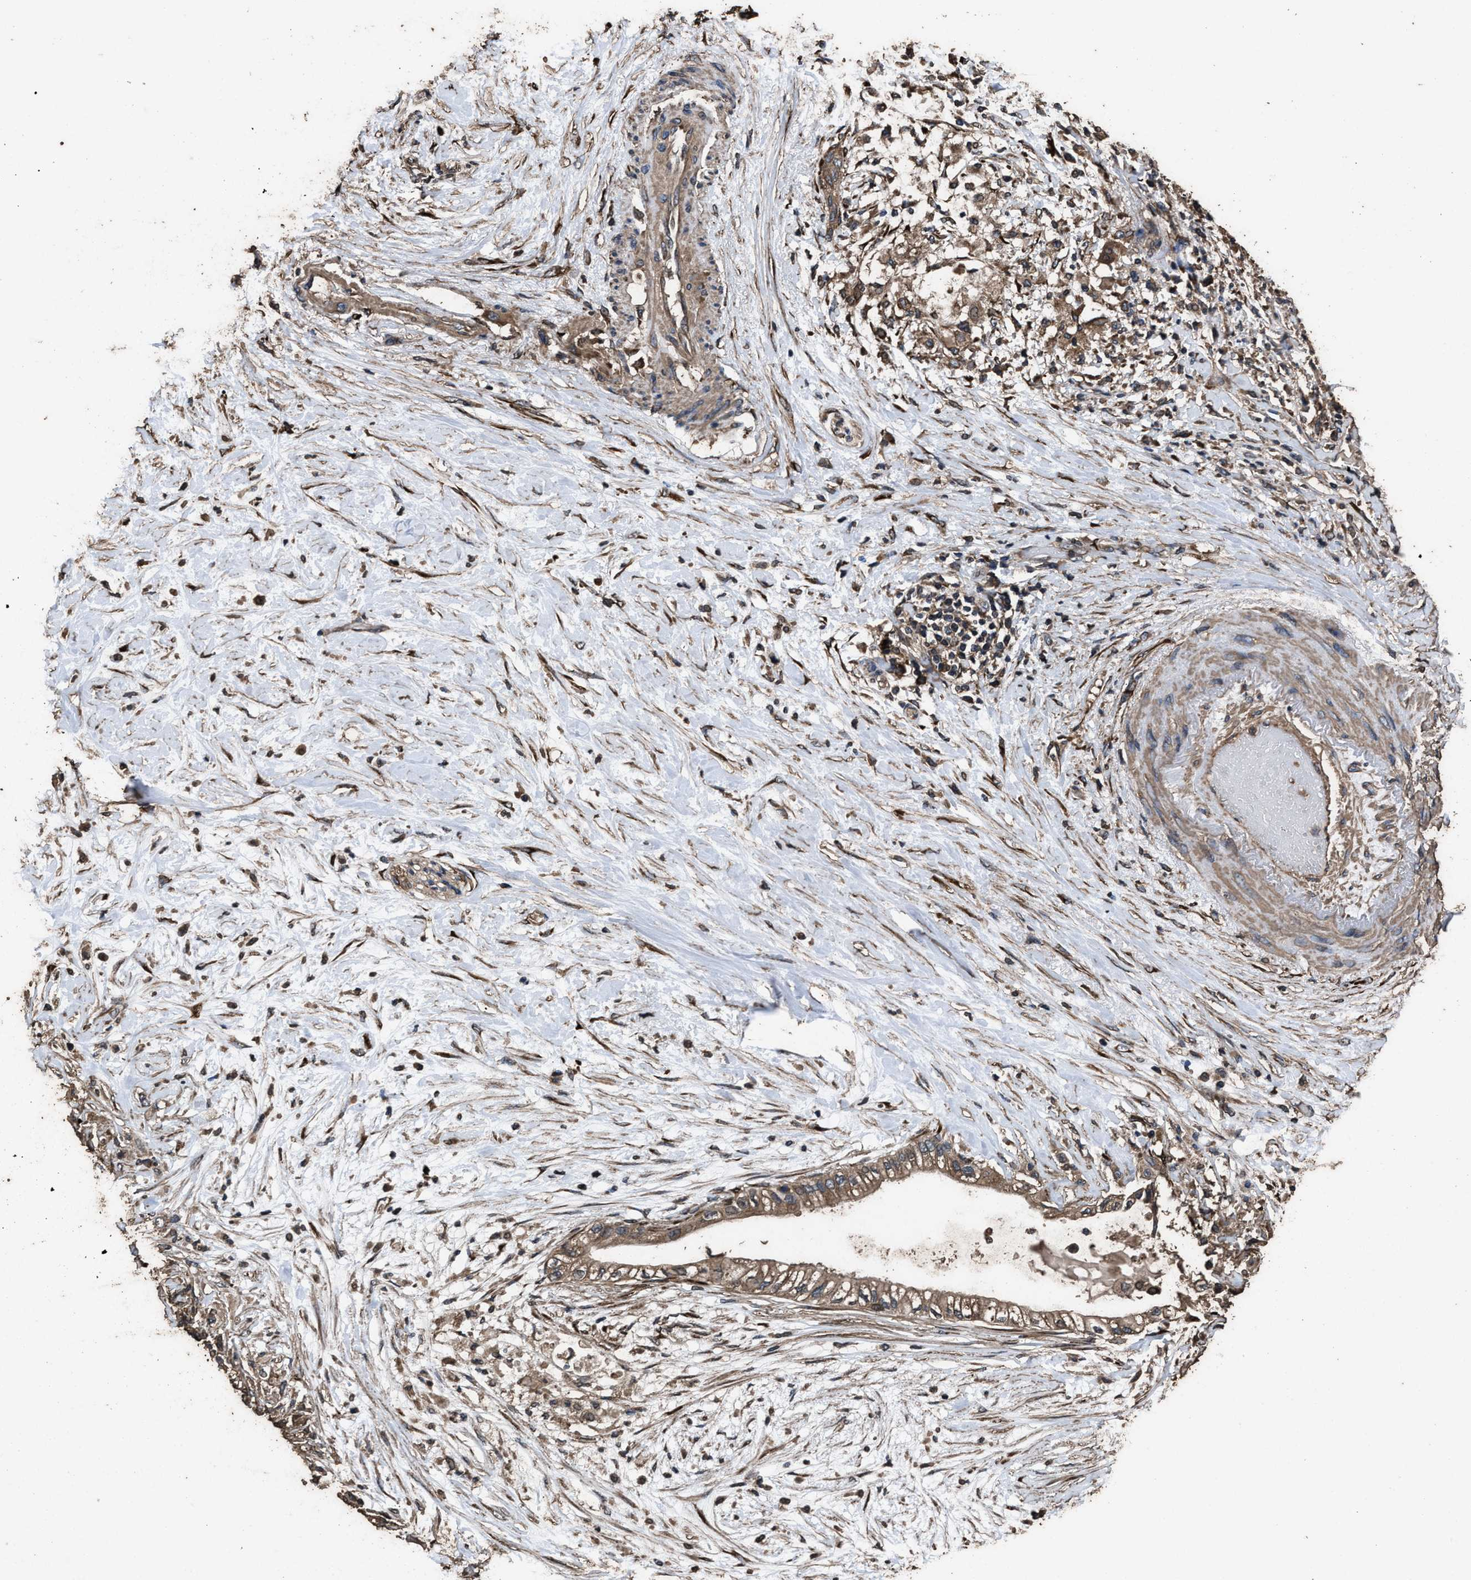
{"staining": {"intensity": "moderate", "quantity": ">75%", "location": "cytoplasmic/membranous"}, "tissue": "pancreatic cancer", "cell_type": "Tumor cells", "image_type": "cancer", "snomed": [{"axis": "morphology", "description": "Normal tissue, NOS"}, {"axis": "morphology", "description": "Adenocarcinoma, NOS"}, {"axis": "topography", "description": "Pancreas"}, {"axis": "topography", "description": "Duodenum"}], "caption": "Moderate cytoplasmic/membranous staining is present in about >75% of tumor cells in pancreatic cancer.", "gene": "ZMYND19", "patient": {"sex": "female", "age": 60}}